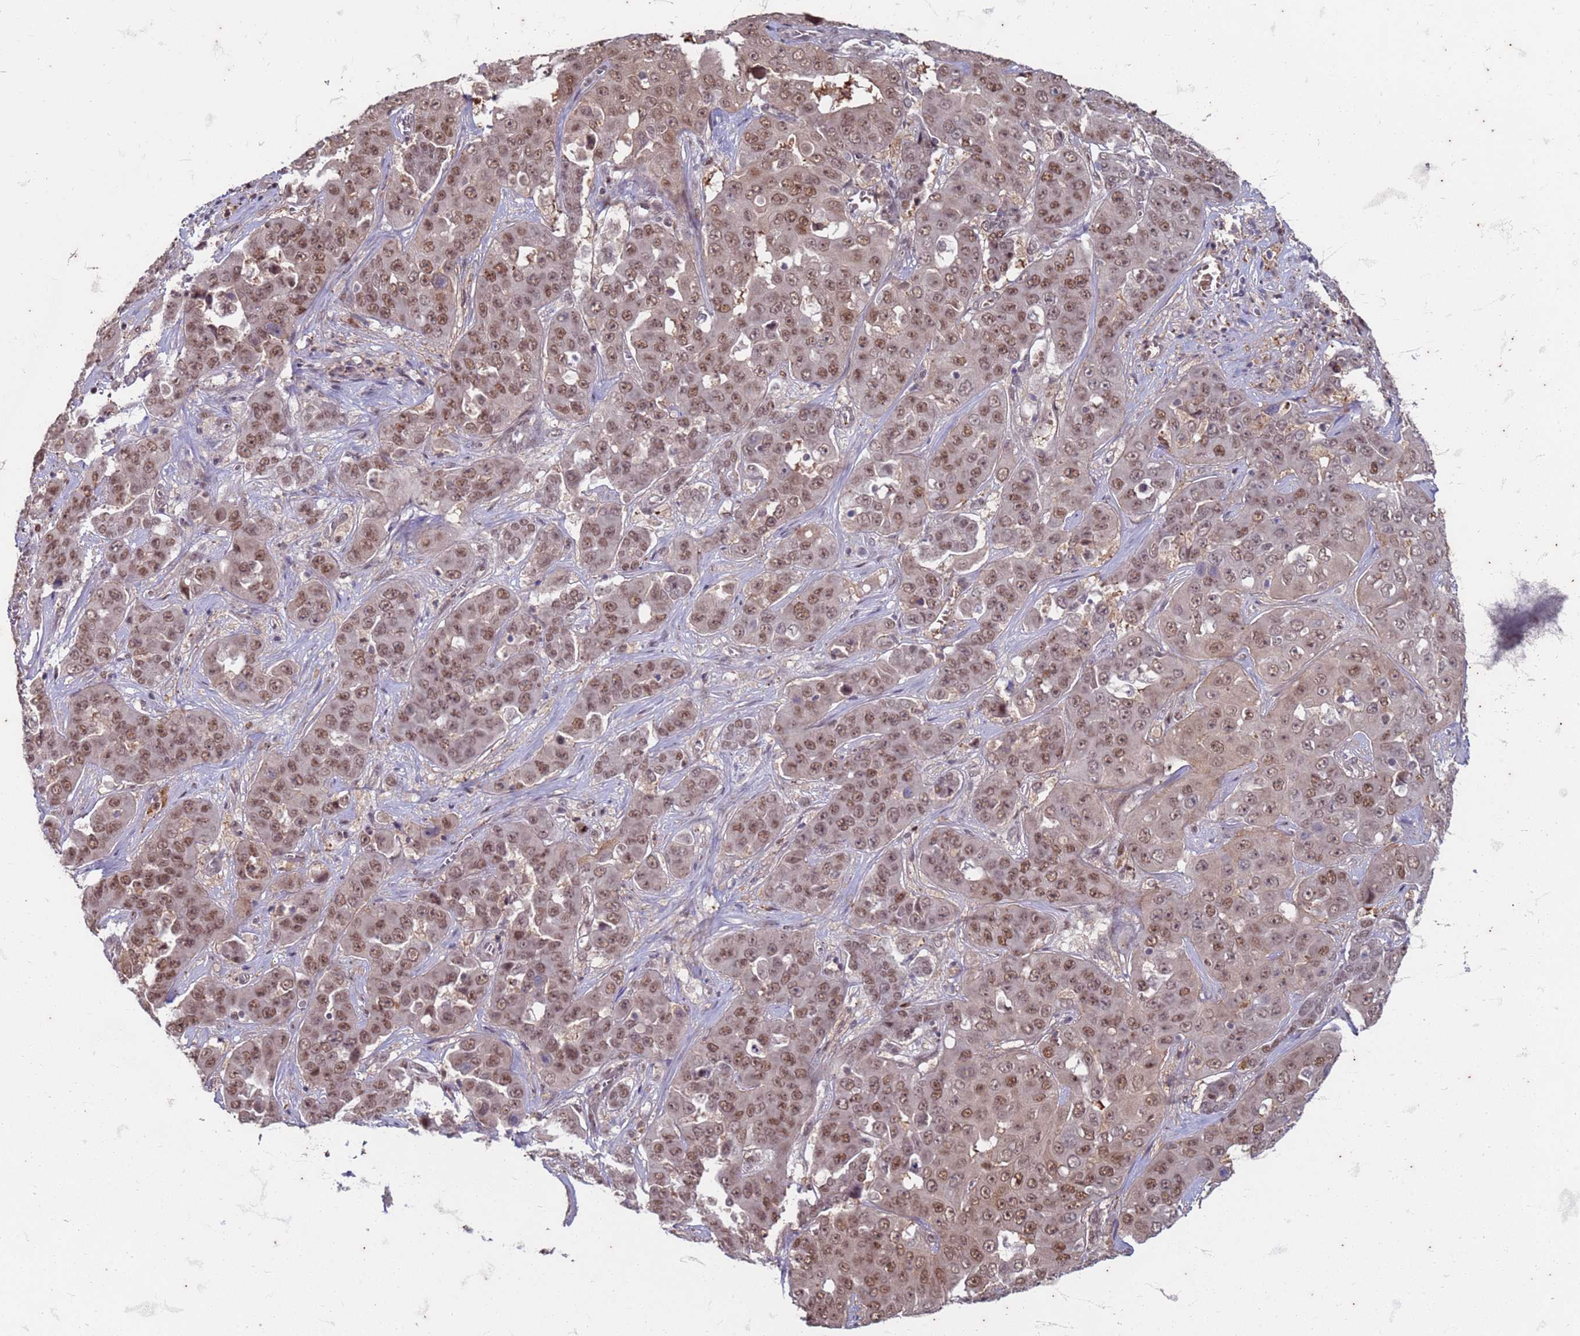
{"staining": {"intensity": "moderate", "quantity": ">75%", "location": "nuclear"}, "tissue": "liver cancer", "cell_type": "Tumor cells", "image_type": "cancer", "snomed": [{"axis": "morphology", "description": "Cholangiocarcinoma"}, {"axis": "topography", "description": "Liver"}], "caption": "Brown immunohistochemical staining in liver cholangiocarcinoma exhibits moderate nuclear expression in approximately >75% of tumor cells.", "gene": "TRMT6", "patient": {"sex": "female", "age": 52}}